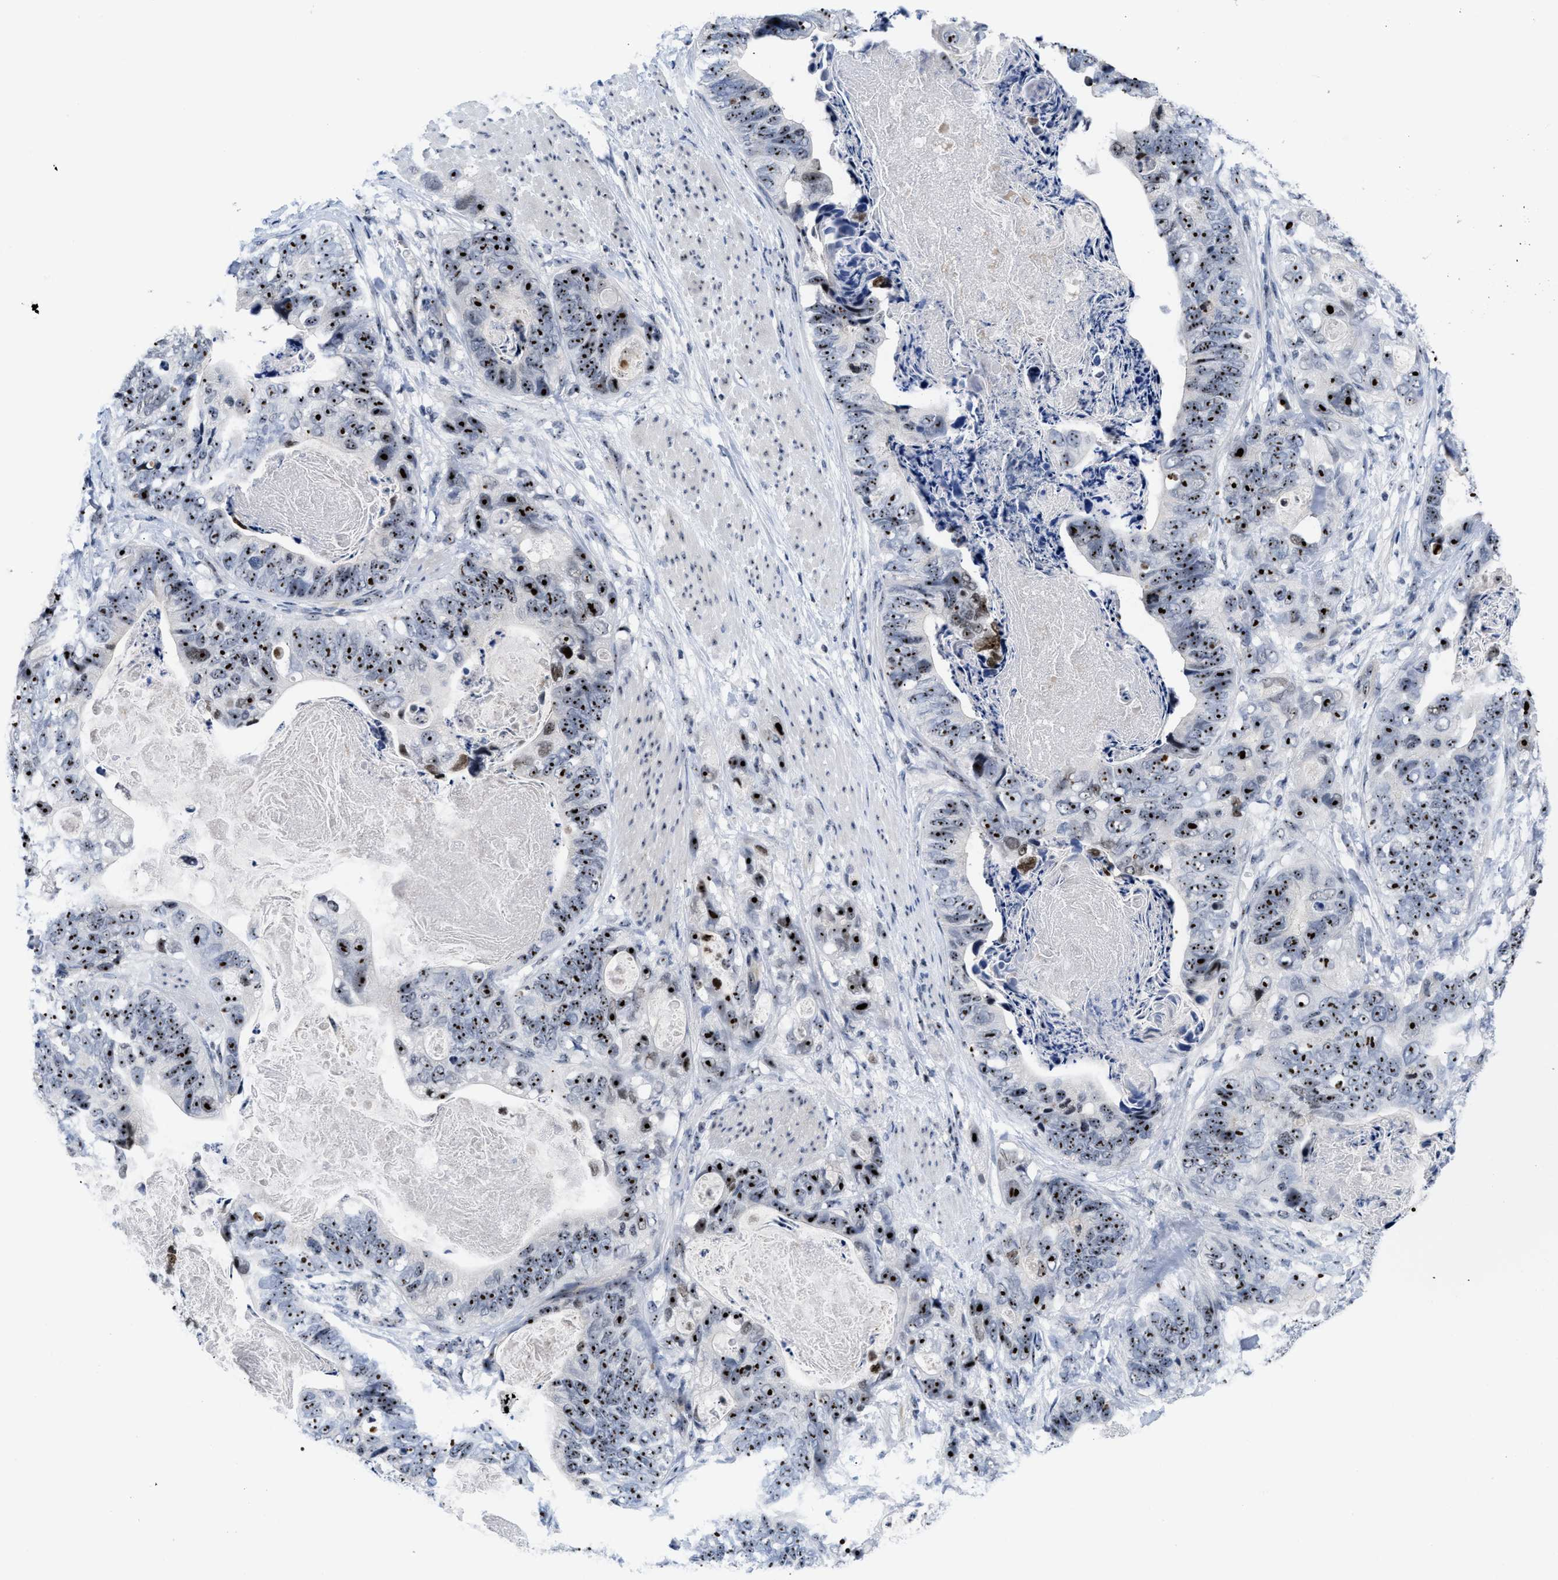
{"staining": {"intensity": "strong", "quantity": ">75%", "location": "nuclear"}, "tissue": "stomach cancer", "cell_type": "Tumor cells", "image_type": "cancer", "snomed": [{"axis": "morphology", "description": "Adenocarcinoma, NOS"}, {"axis": "topography", "description": "Stomach"}], "caption": "A histopathology image of stomach cancer (adenocarcinoma) stained for a protein displays strong nuclear brown staining in tumor cells. Immunohistochemistry stains the protein in brown and the nuclei are stained blue.", "gene": "NOP58", "patient": {"sex": "female", "age": 89}}